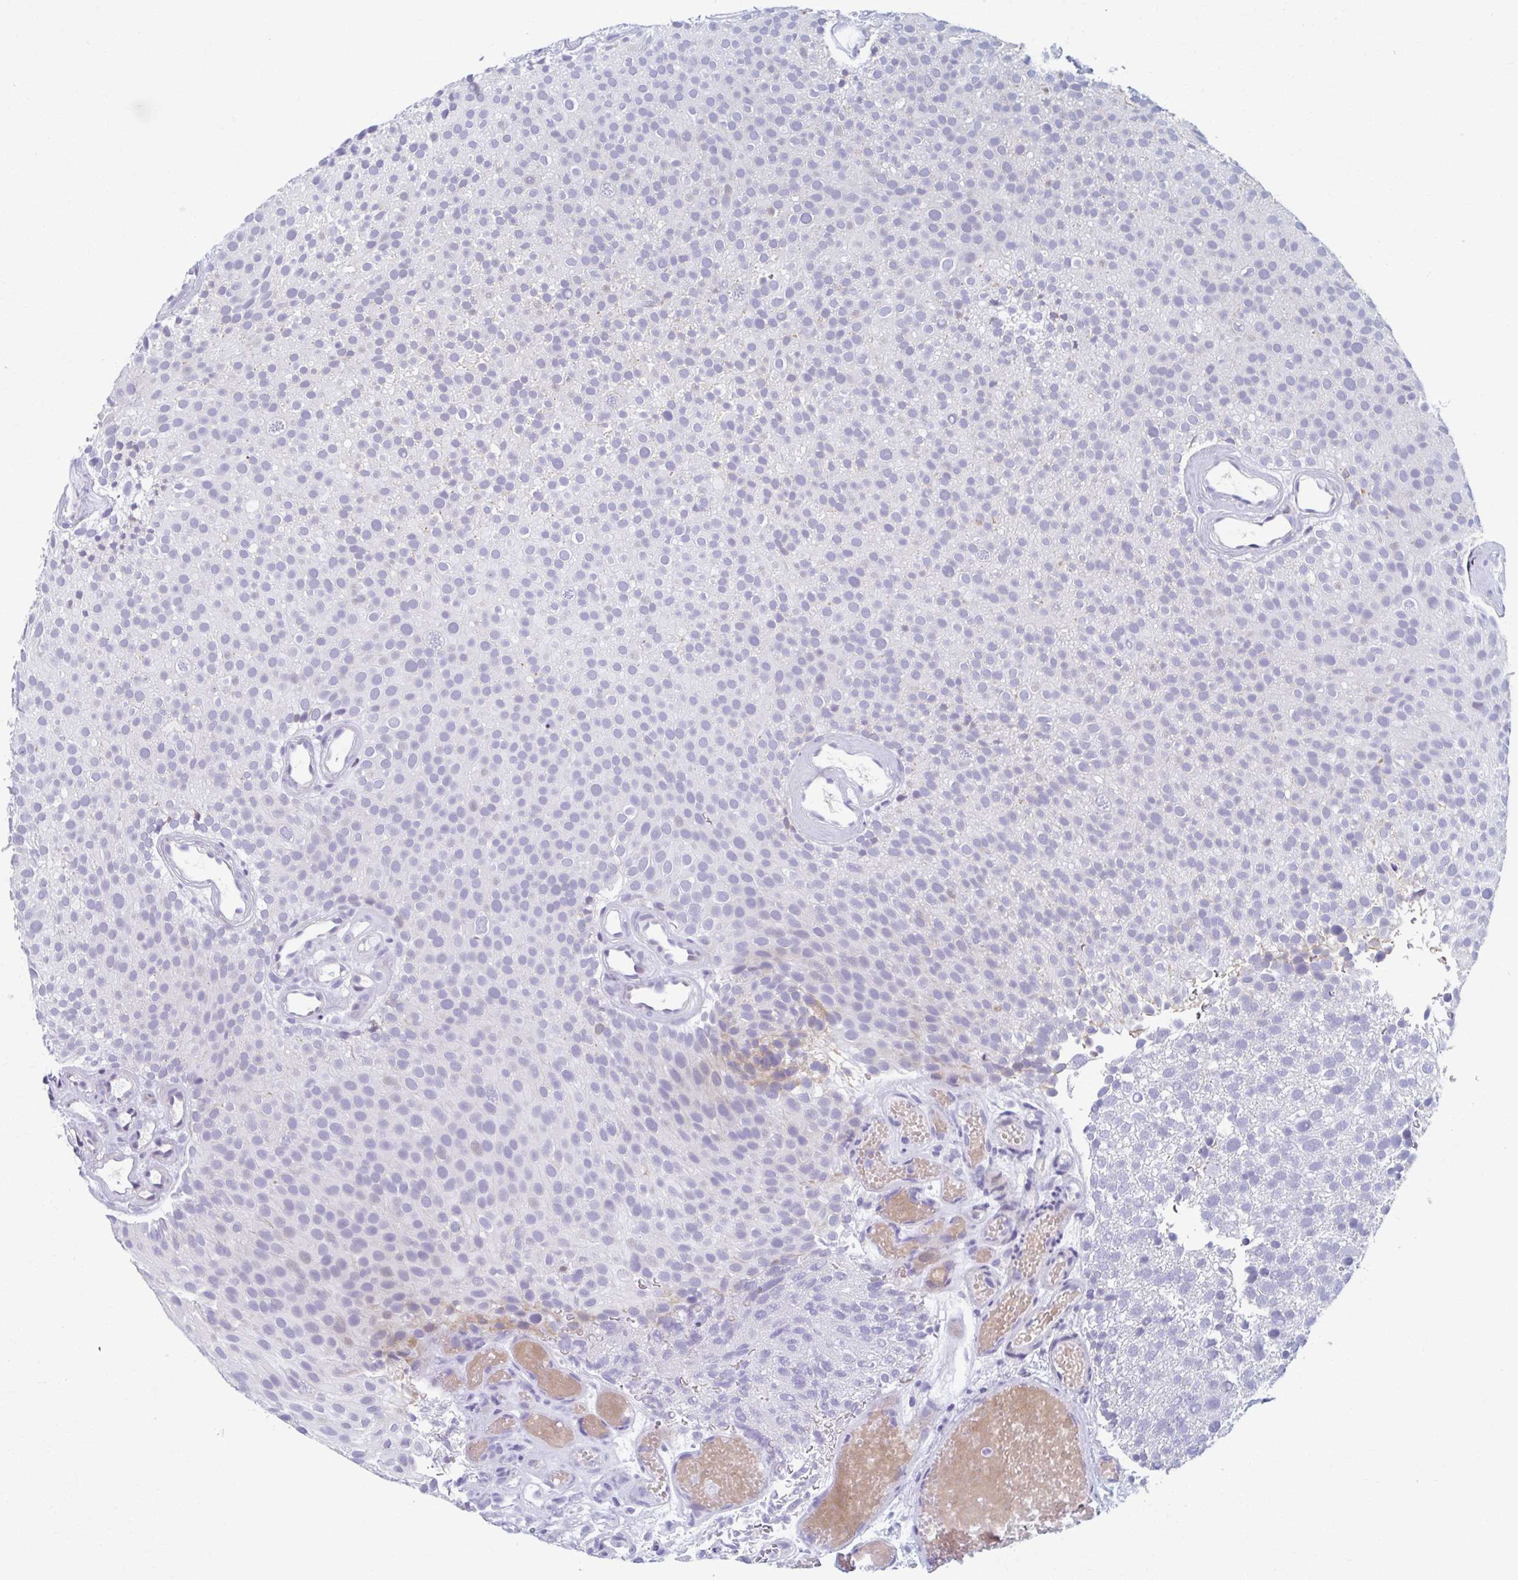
{"staining": {"intensity": "negative", "quantity": "none", "location": "none"}, "tissue": "urothelial cancer", "cell_type": "Tumor cells", "image_type": "cancer", "snomed": [{"axis": "morphology", "description": "Urothelial carcinoma, Low grade"}, {"axis": "topography", "description": "Urinary bladder"}], "caption": "Urothelial cancer stained for a protein using immunohistochemistry displays no expression tumor cells.", "gene": "ABHD16B", "patient": {"sex": "male", "age": 78}}